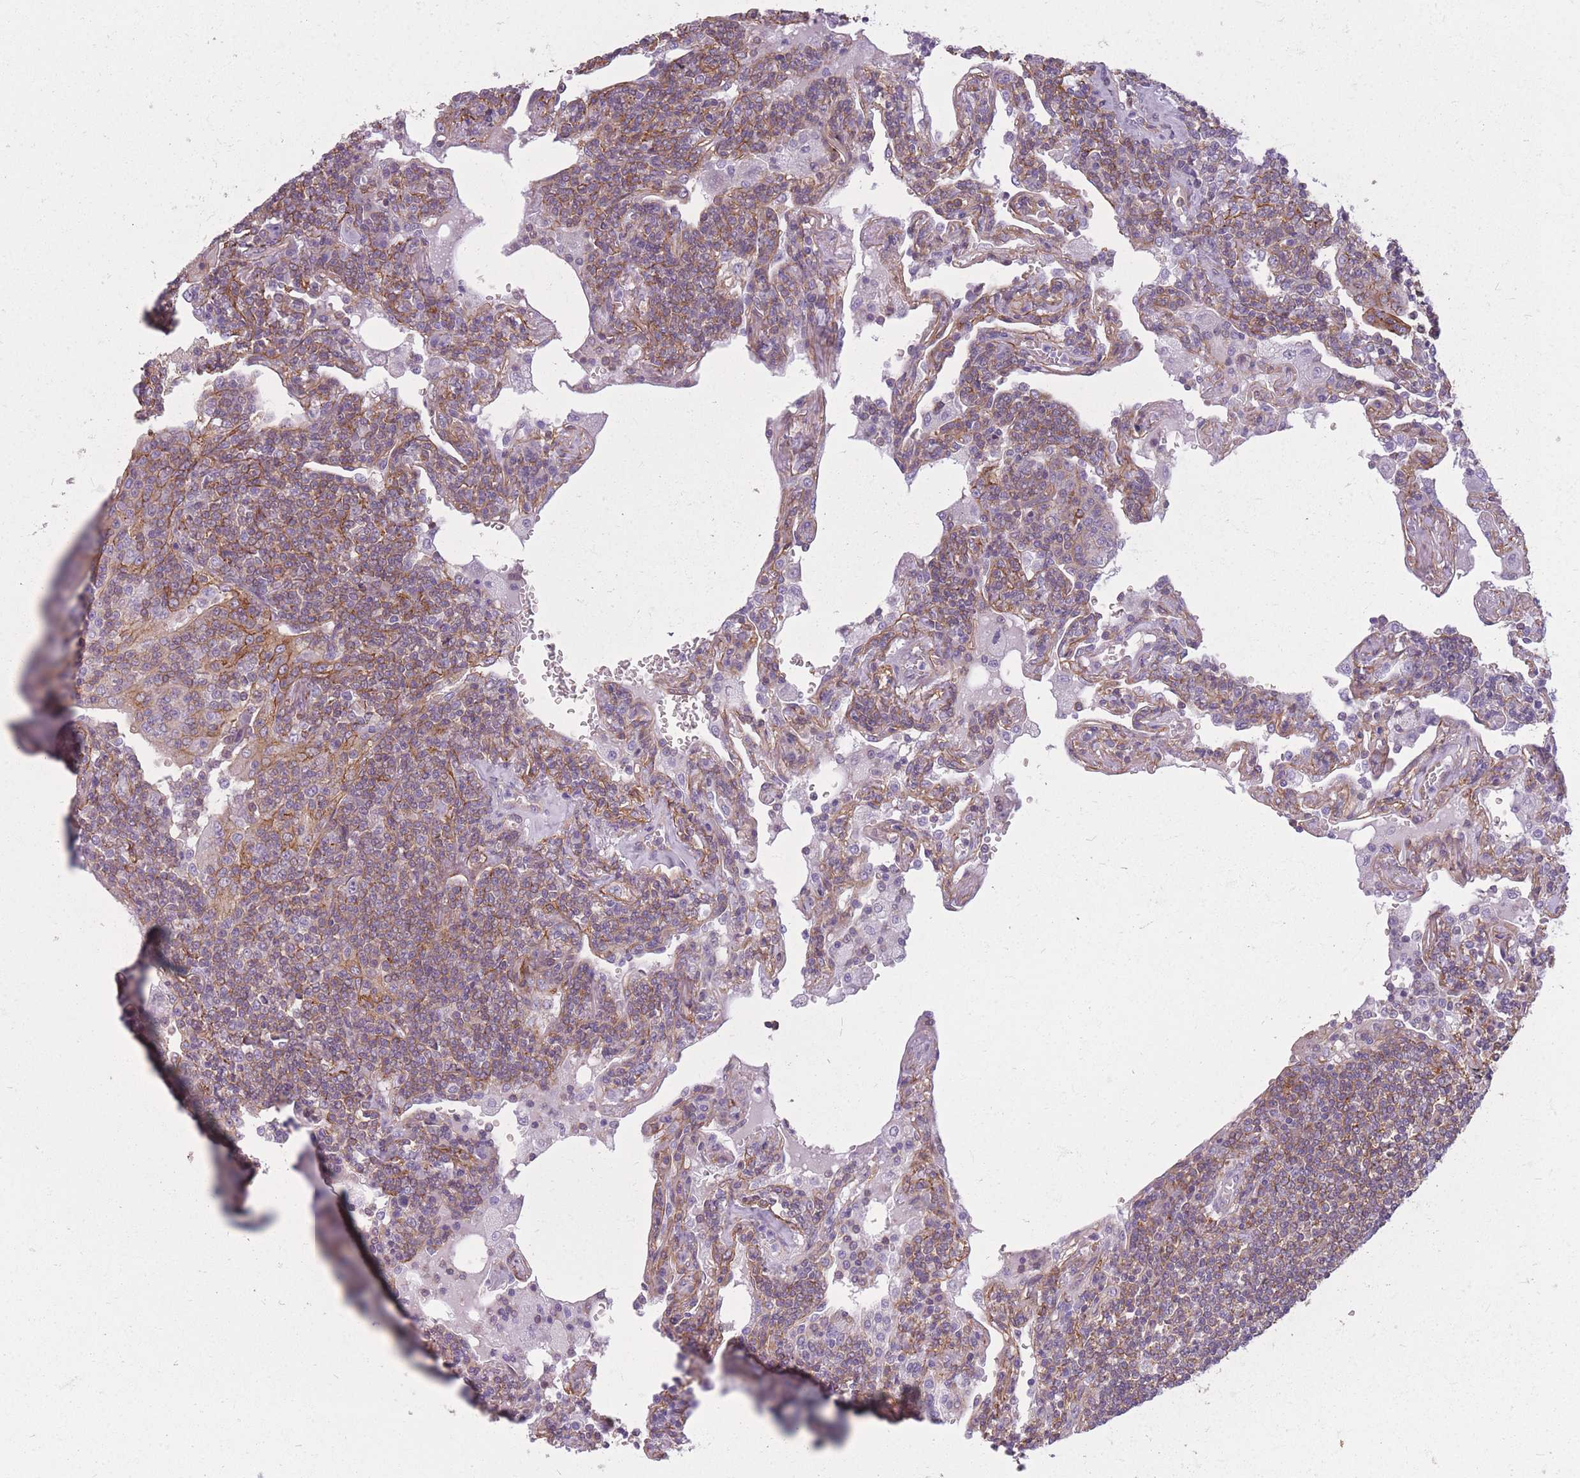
{"staining": {"intensity": "weak", "quantity": "25%-75%", "location": "cytoplasmic/membranous"}, "tissue": "lymphoma", "cell_type": "Tumor cells", "image_type": "cancer", "snomed": [{"axis": "morphology", "description": "Malignant lymphoma, non-Hodgkin's type, Low grade"}, {"axis": "topography", "description": "Lung"}], "caption": "About 25%-75% of tumor cells in human lymphoma exhibit weak cytoplasmic/membranous protein expression as visualized by brown immunohistochemical staining.", "gene": "ADD1", "patient": {"sex": "female", "age": 71}}